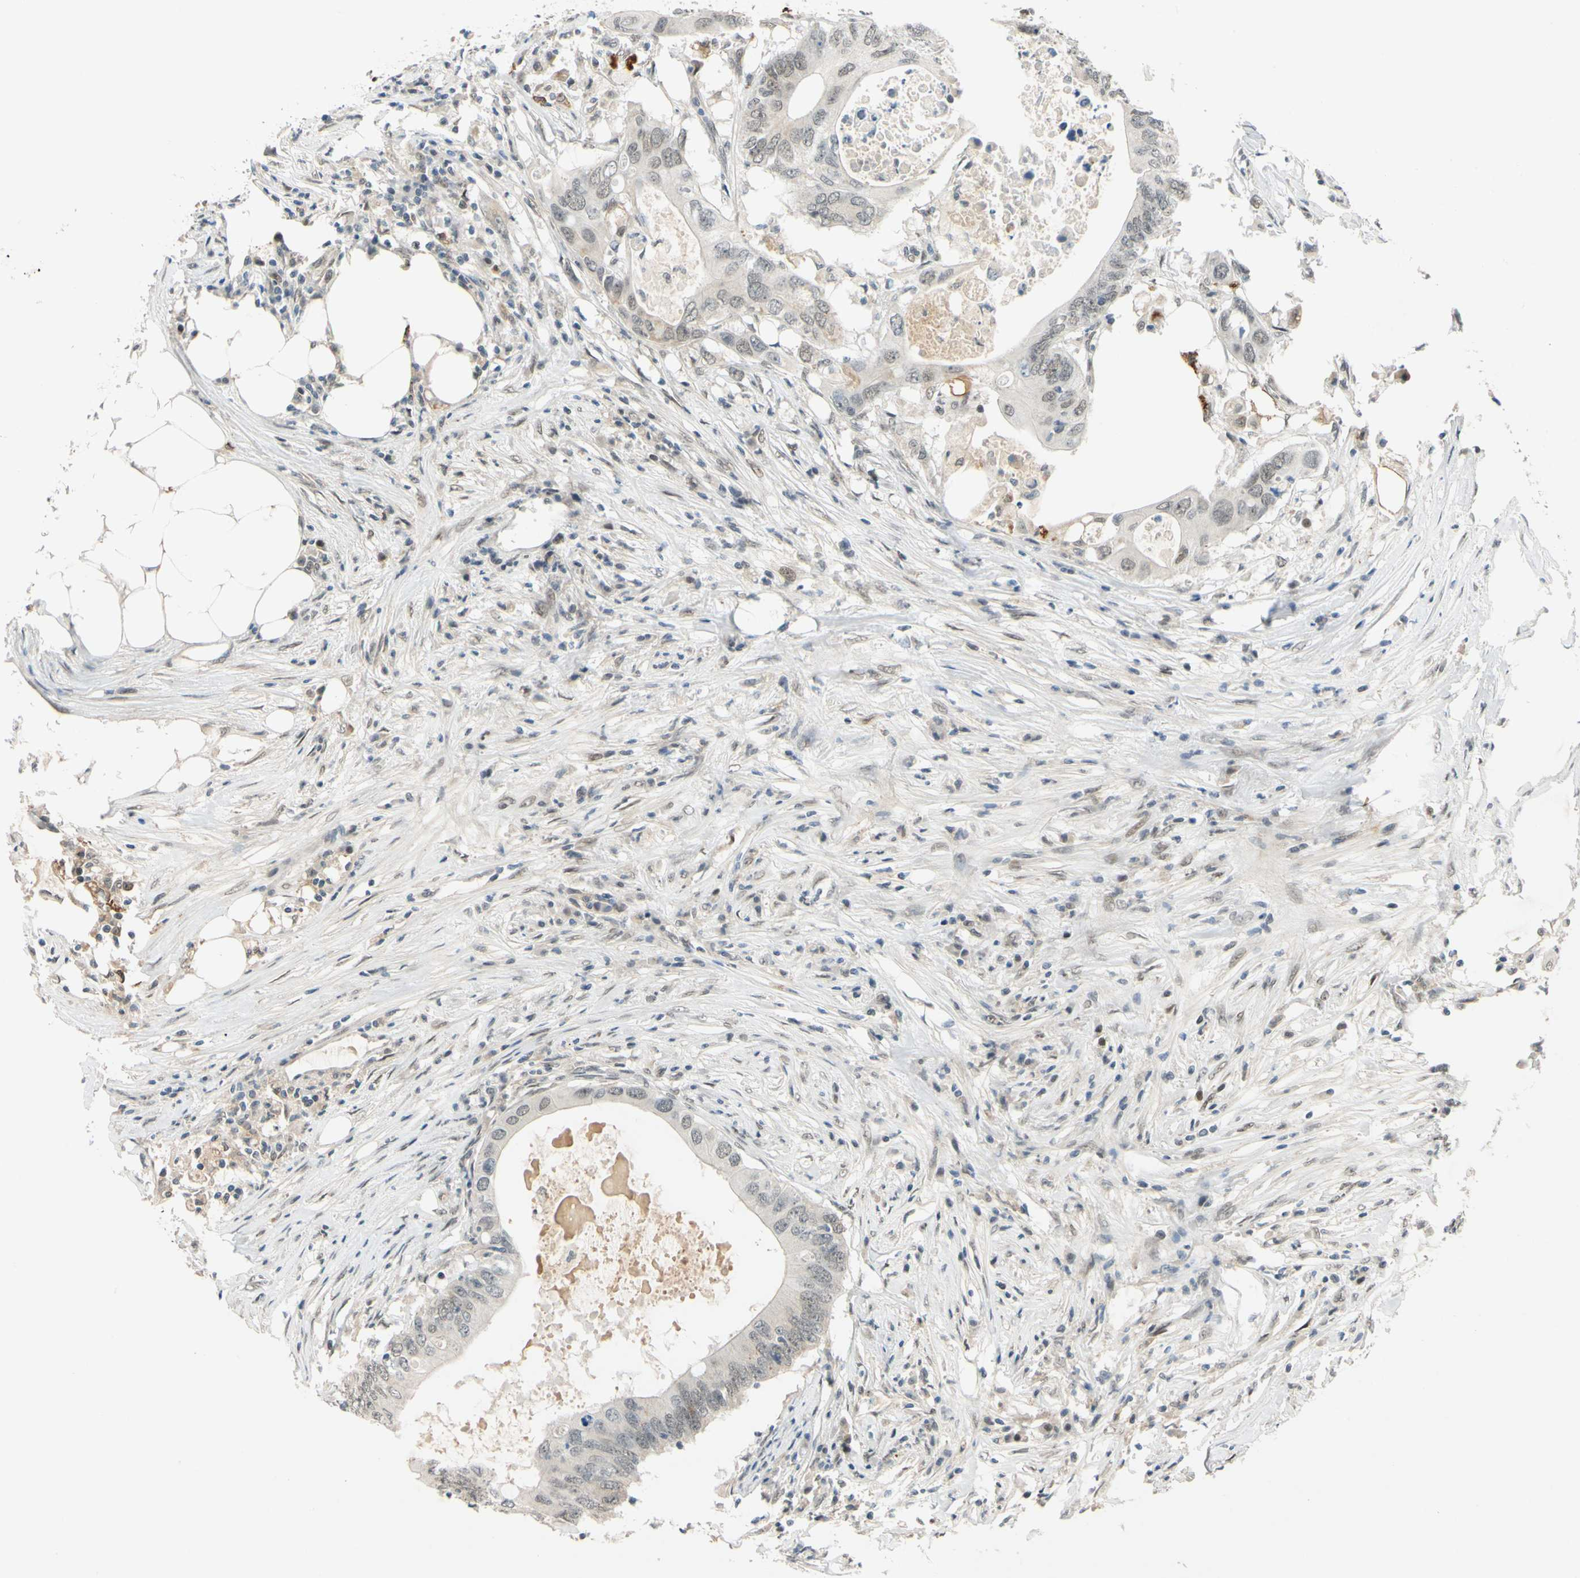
{"staining": {"intensity": "weak", "quantity": "<25%", "location": "cytoplasmic/membranous"}, "tissue": "colorectal cancer", "cell_type": "Tumor cells", "image_type": "cancer", "snomed": [{"axis": "morphology", "description": "Adenocarcinoma, NOS"}, {"axis": "topography", "description": "Colon"}], "caption": "The micrograph displays no significant staining in tumor cells of colorectal cancer (adenocarcinoma).", "gene": "POGZ", "patient": {"sex": "male", "age": 71}}